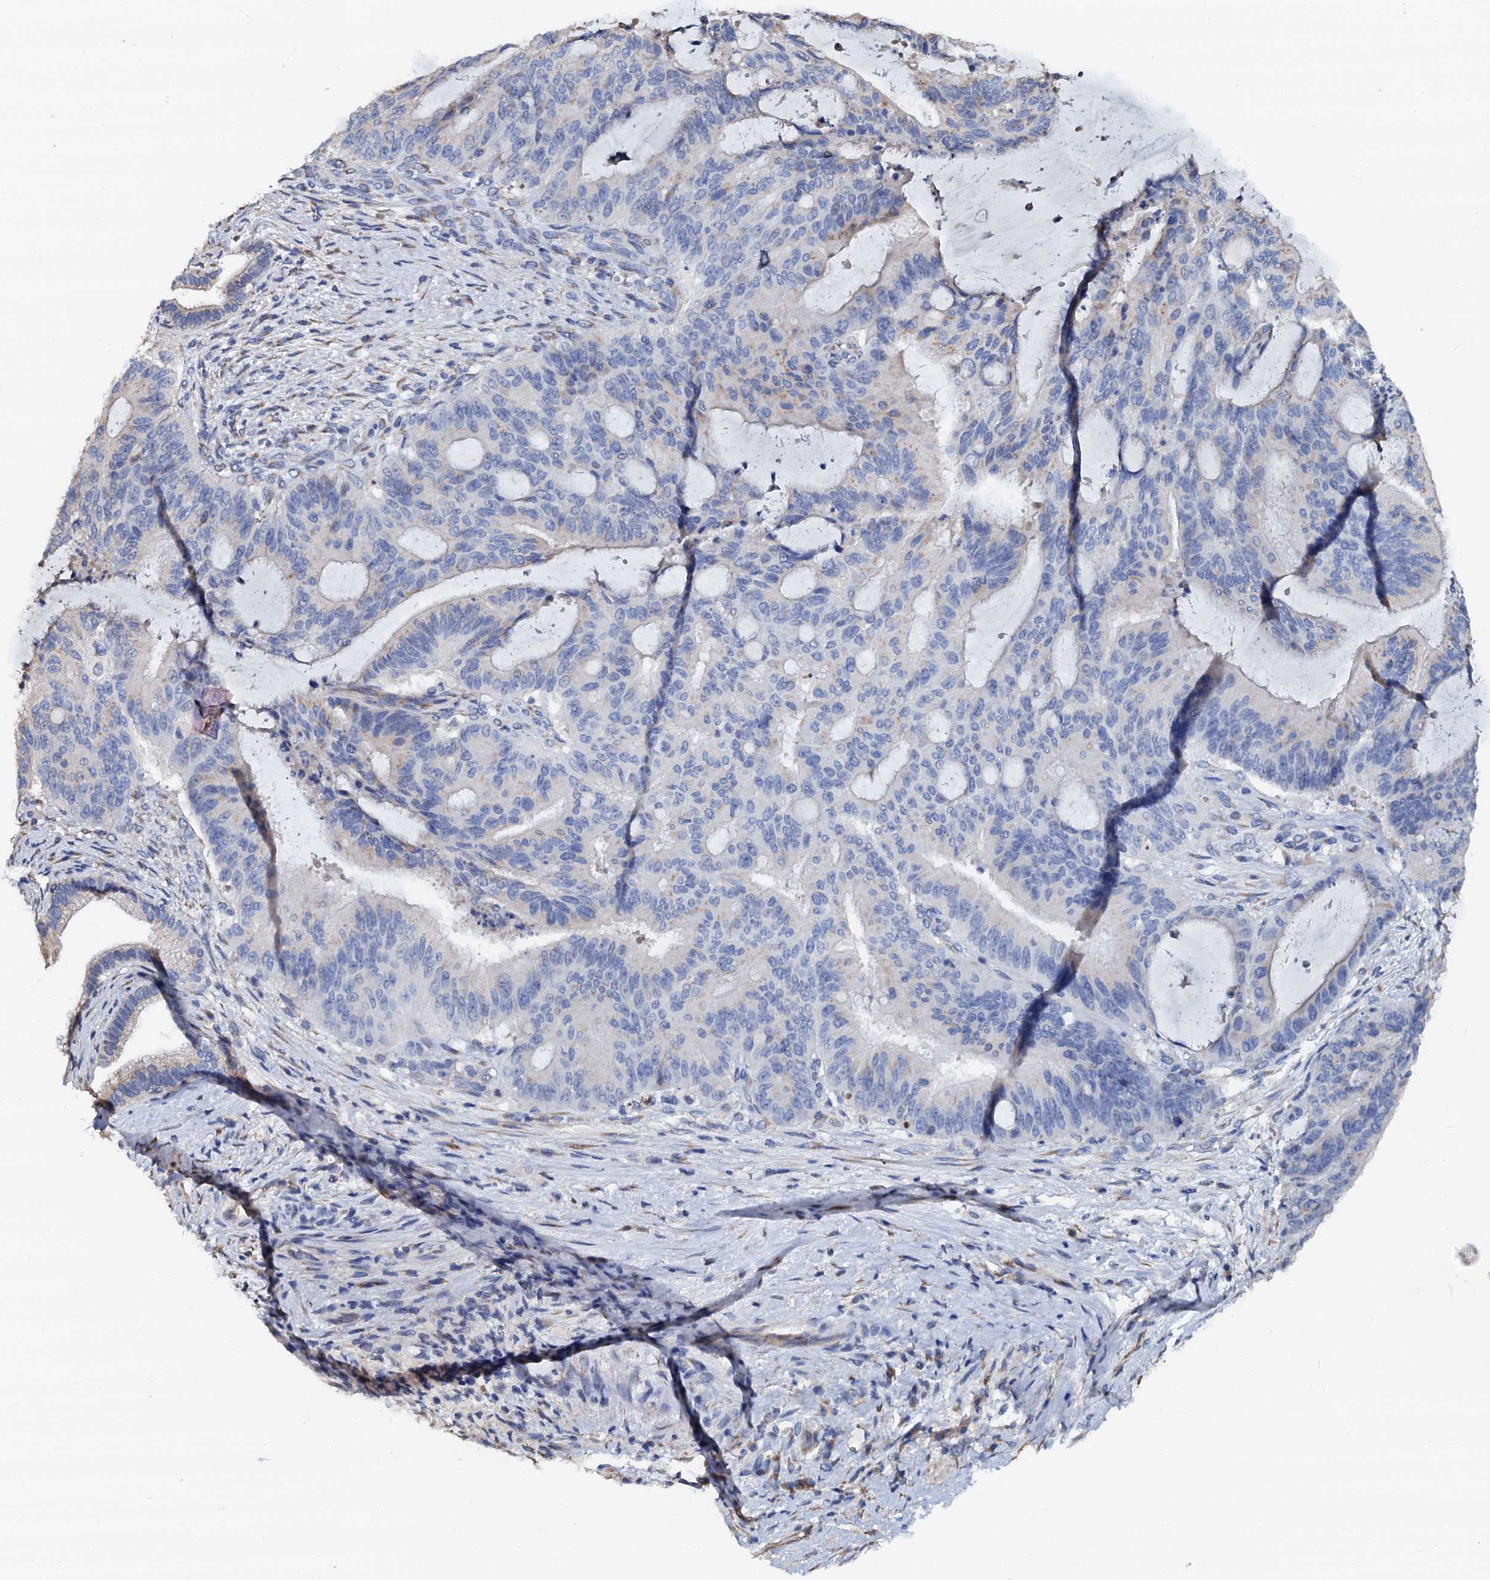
{"staining": {"intensity": "weak", "quantity": "<25%", "location": "cytoplasmic/membranous"}, "tissue": "liver cancer", "cell_type": "Tumor cells", "image_type": "cancer", "snomed": [{"axis": "morphology", "description": "Normal tissue, NOS"}, {"axis": "morphology", "description": "Cholangiocarcinoma"}, {"axis": "topography", "description": "Liver"}, {"axis": "topography", "description": "Peripheral nerve tissue"}], "caption": "Liver cancer (cholangiocarcinoma) was stained to show a protein in brown. There is no significant positivity in tumor cells.", "gene": "AKAP3", "patient": {"sex": "female", "age": 73}}